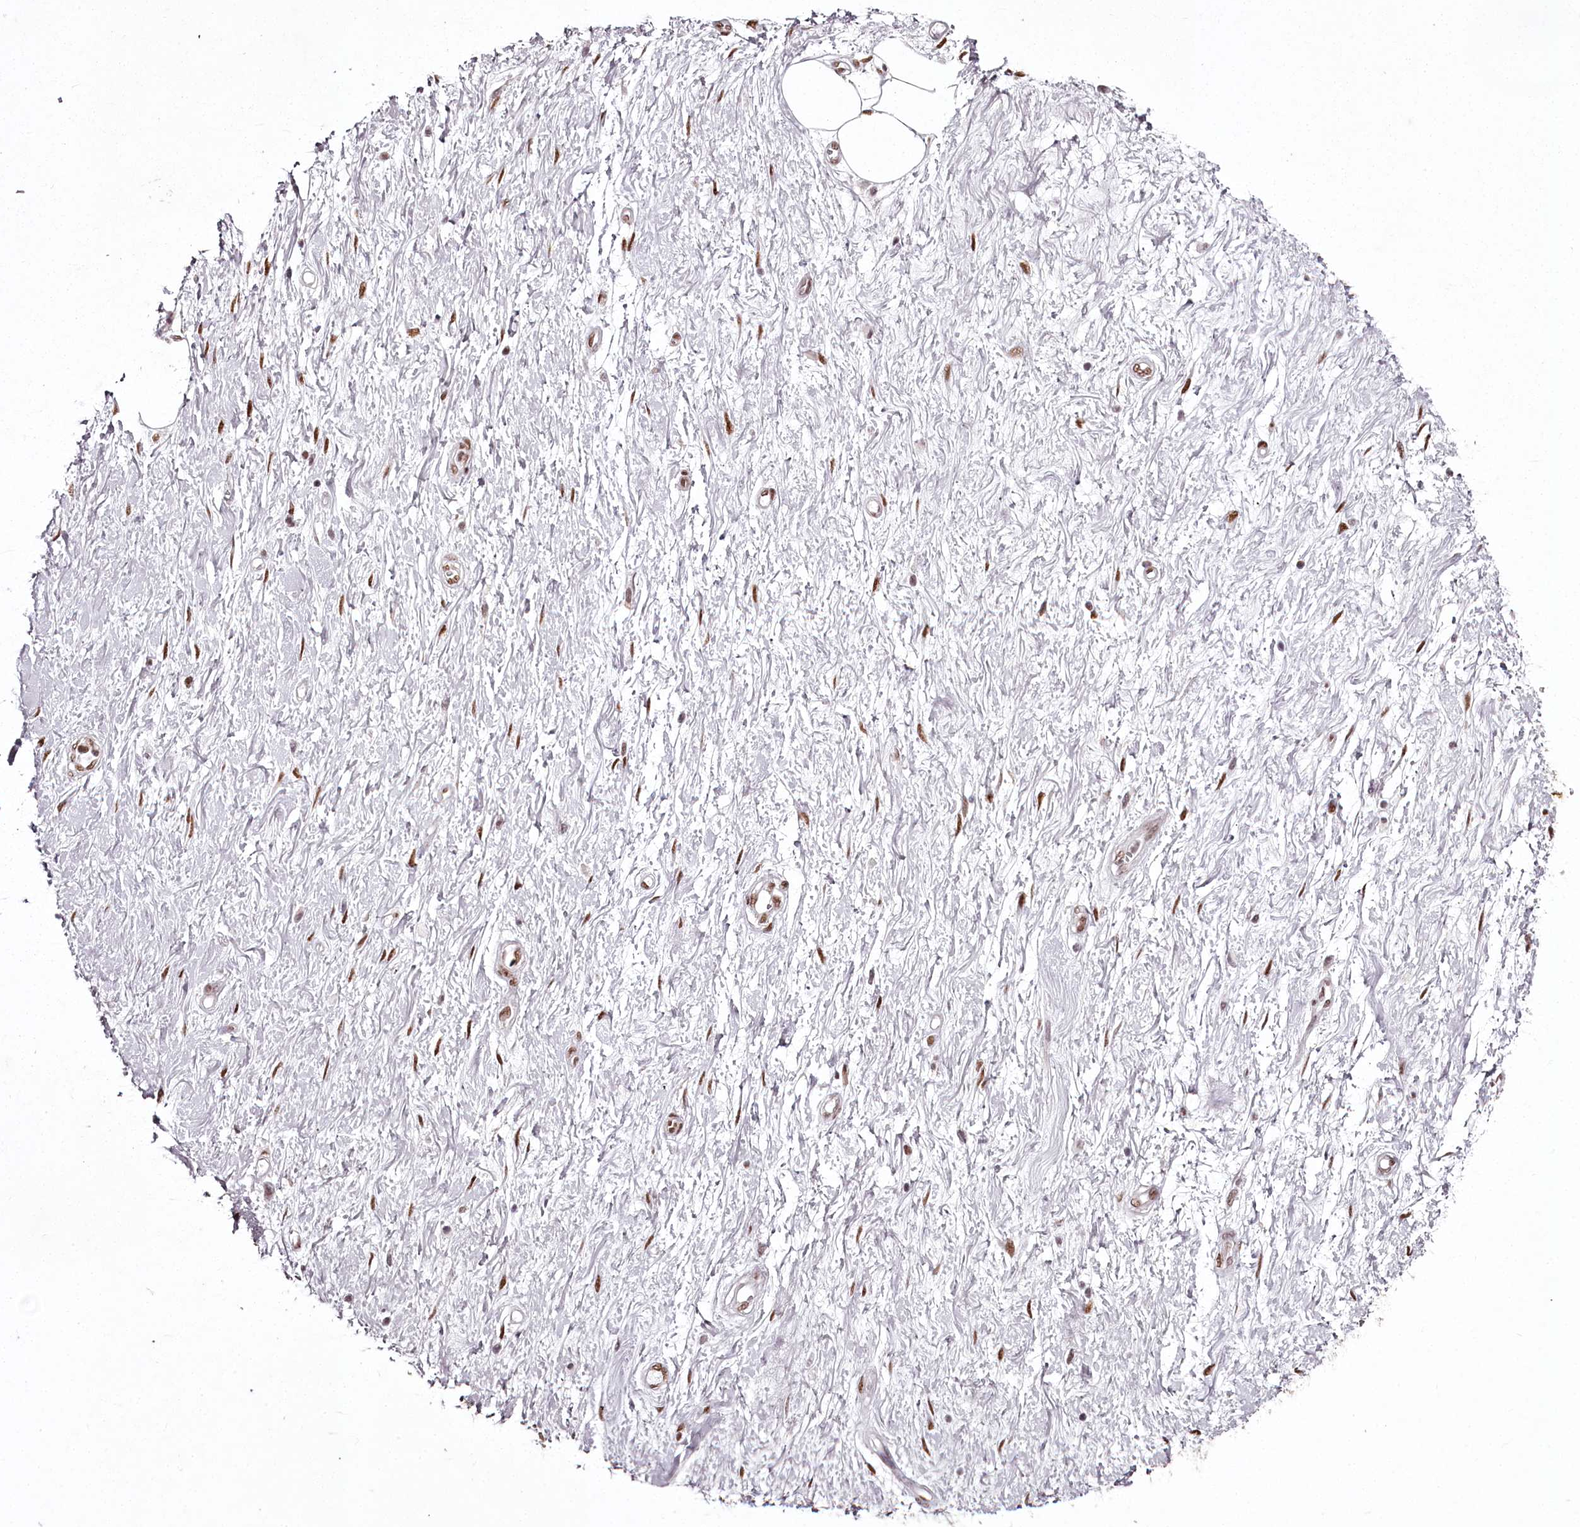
{"staining": {"intensity": "moderate", "quantity": ">75%", "location": "nuclear"}, "tissue": "adipose tissue", "cell_type": "Adipocytes", "image_type": "normal", "snomed": [{"axis": "morphology", "description": "Normal tissue, NOS"}, {"axis": "morphology", "description": "Adenocarcinoma, NOS"}, {"axis": "topography", "description": "Pancreas"}, {"axis": "topography", "description": "Peripheral nerve tissue"}], "caption": "A photomicrograph showing moderate nuclear expression in approximately >75% of adipocytes in unremarkable adipose tissue, as visualized by brown immunohistochemical staining.", "gene": "PSPC1", "patient": {"sex": "male", "age": 59}}